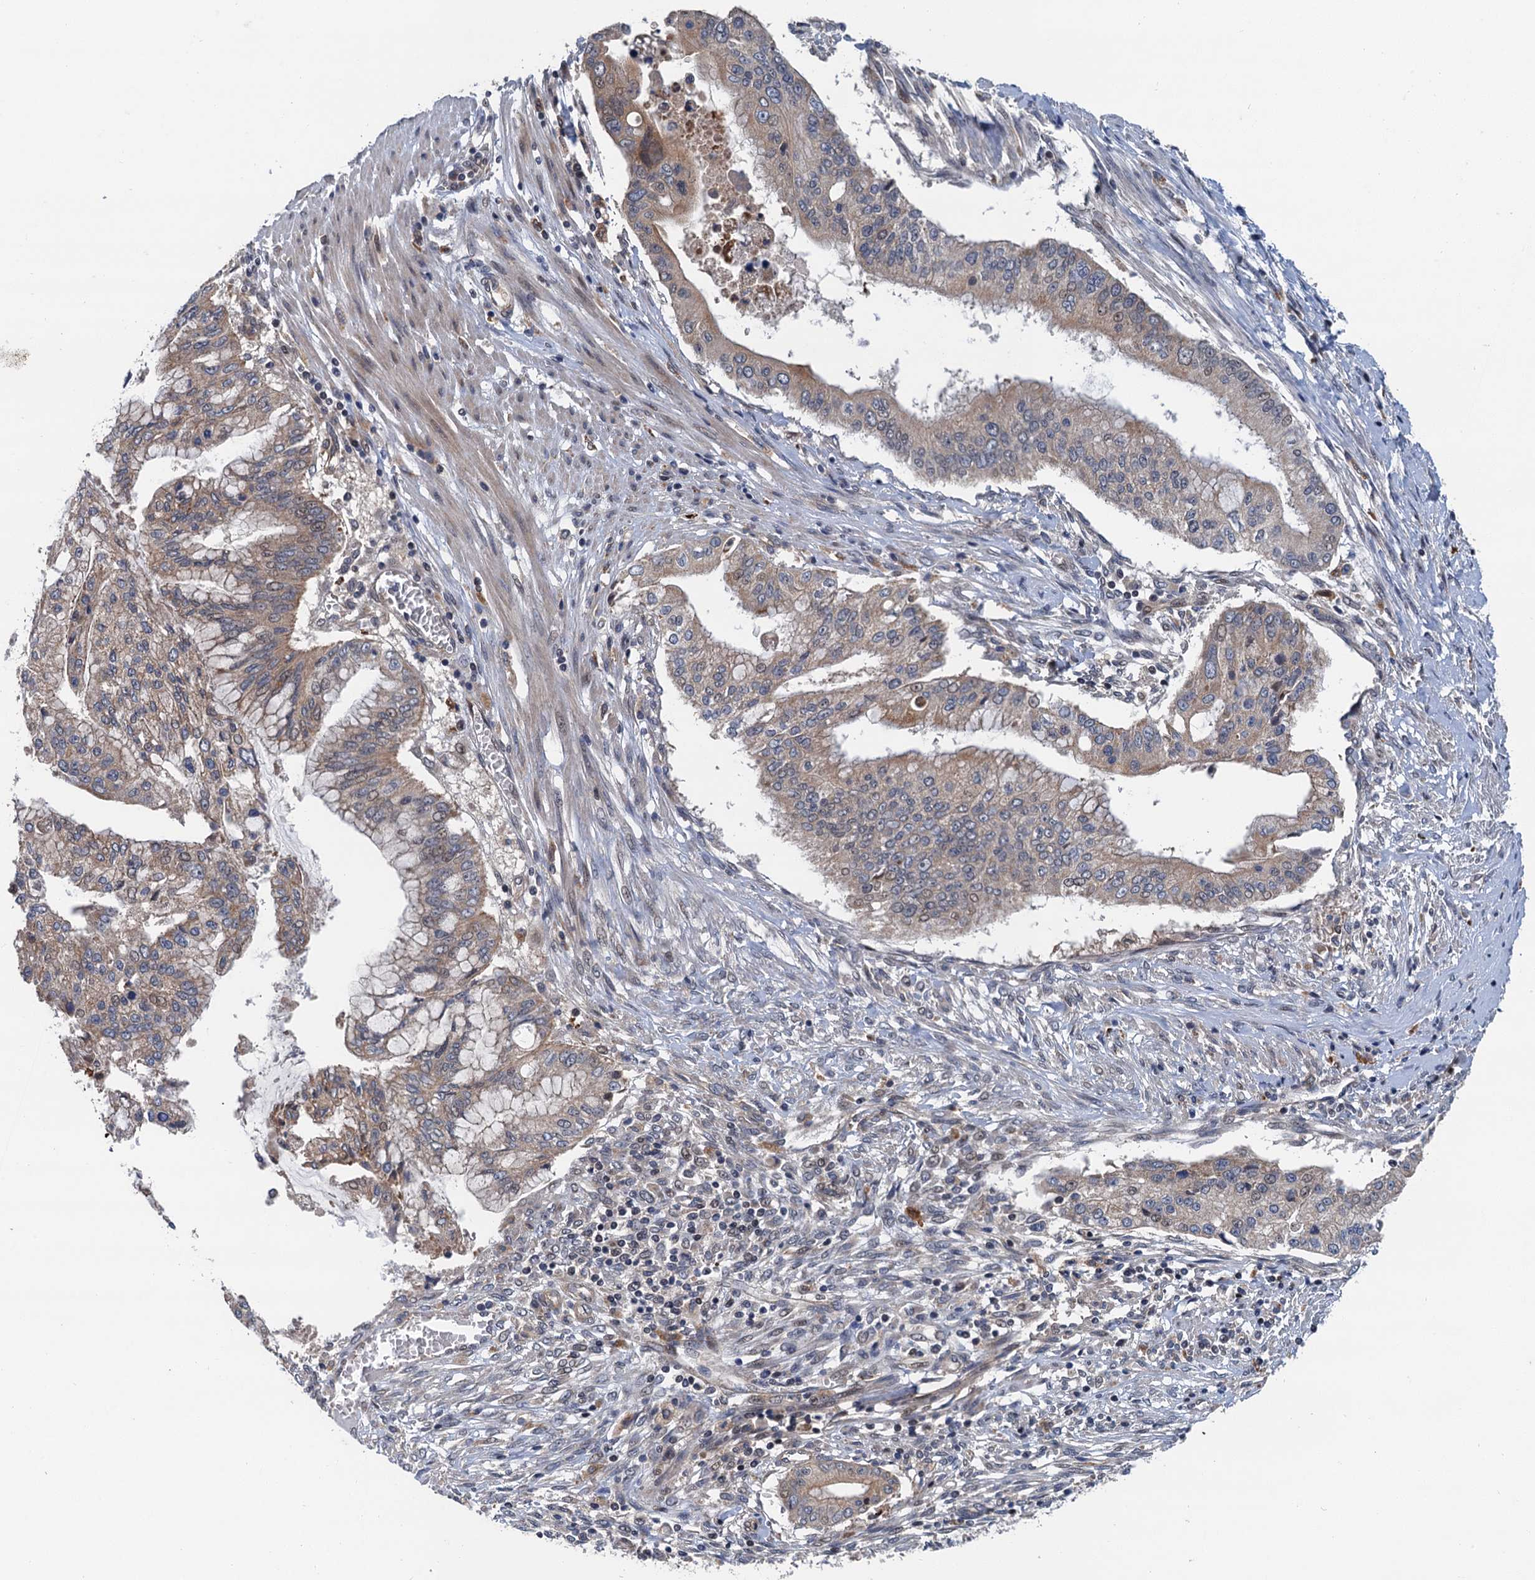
{"staining": {"intensity": "weak", "quantity": "<25%", "location": "nuclear"}, "tissue": "pancreatic cancer", "cell_type": "Tumor cells", "image_type": "cancer", "snomed": [{"axis": "morphology", "description": "Adenocarcinoma, NOS"}, {"axis": "topography", "description": "Pancreas"}], "caption": "Immunohistochemistry image of adenocarcinoma (pancreatic) stained for a protein (brown), which shows no staining in tumor cells.", "gene": "NLRP10", "patient": {"sex": "male", "age": 46}}